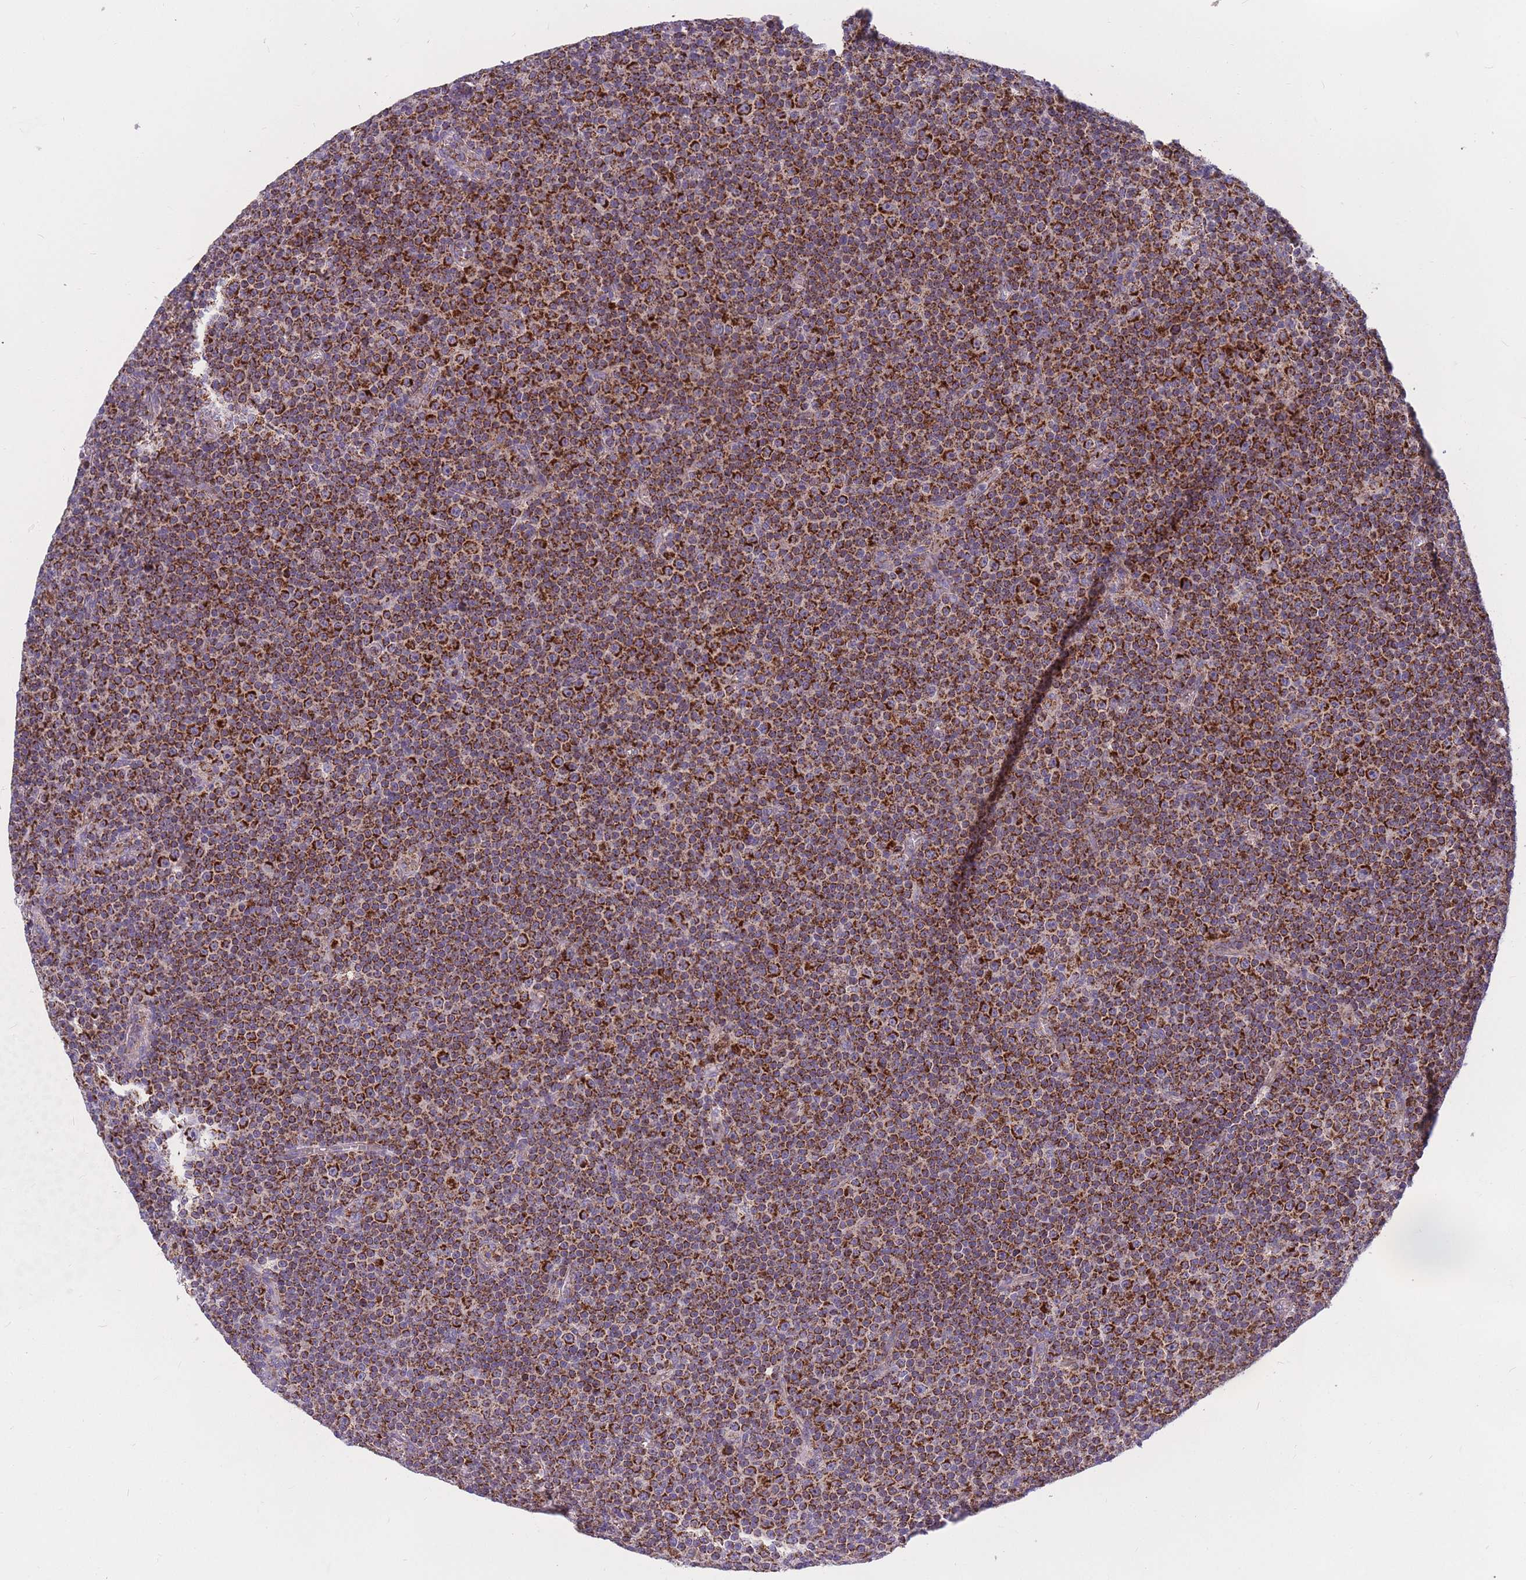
{"staining": {"intensity": "strong", "quantity": ">75%", "location": "cytoplasmic/membranous"}, "tissue": "lymphoma", "cell_type": "Tumor cells", "image_type": "cancer", "snomed": [{"axis": "morphology", "description": "Malignant lymphoma, non-Hodgkin's type, Low grade"}, {"axis": "topography", "description": "Lymph node"}], "caption": "This micrograph demonstrates low-grade malignant lymphoma, non-Hodgkin's type stained with immunohistochemistry to label a protein in brown. The cytoplasmic/membranous of tumor cells show strong positivity for the protein. Nuclei are counter-stained blue.", "gene": "MRPS11", "patient": {"sex": "female", "age": 67}}